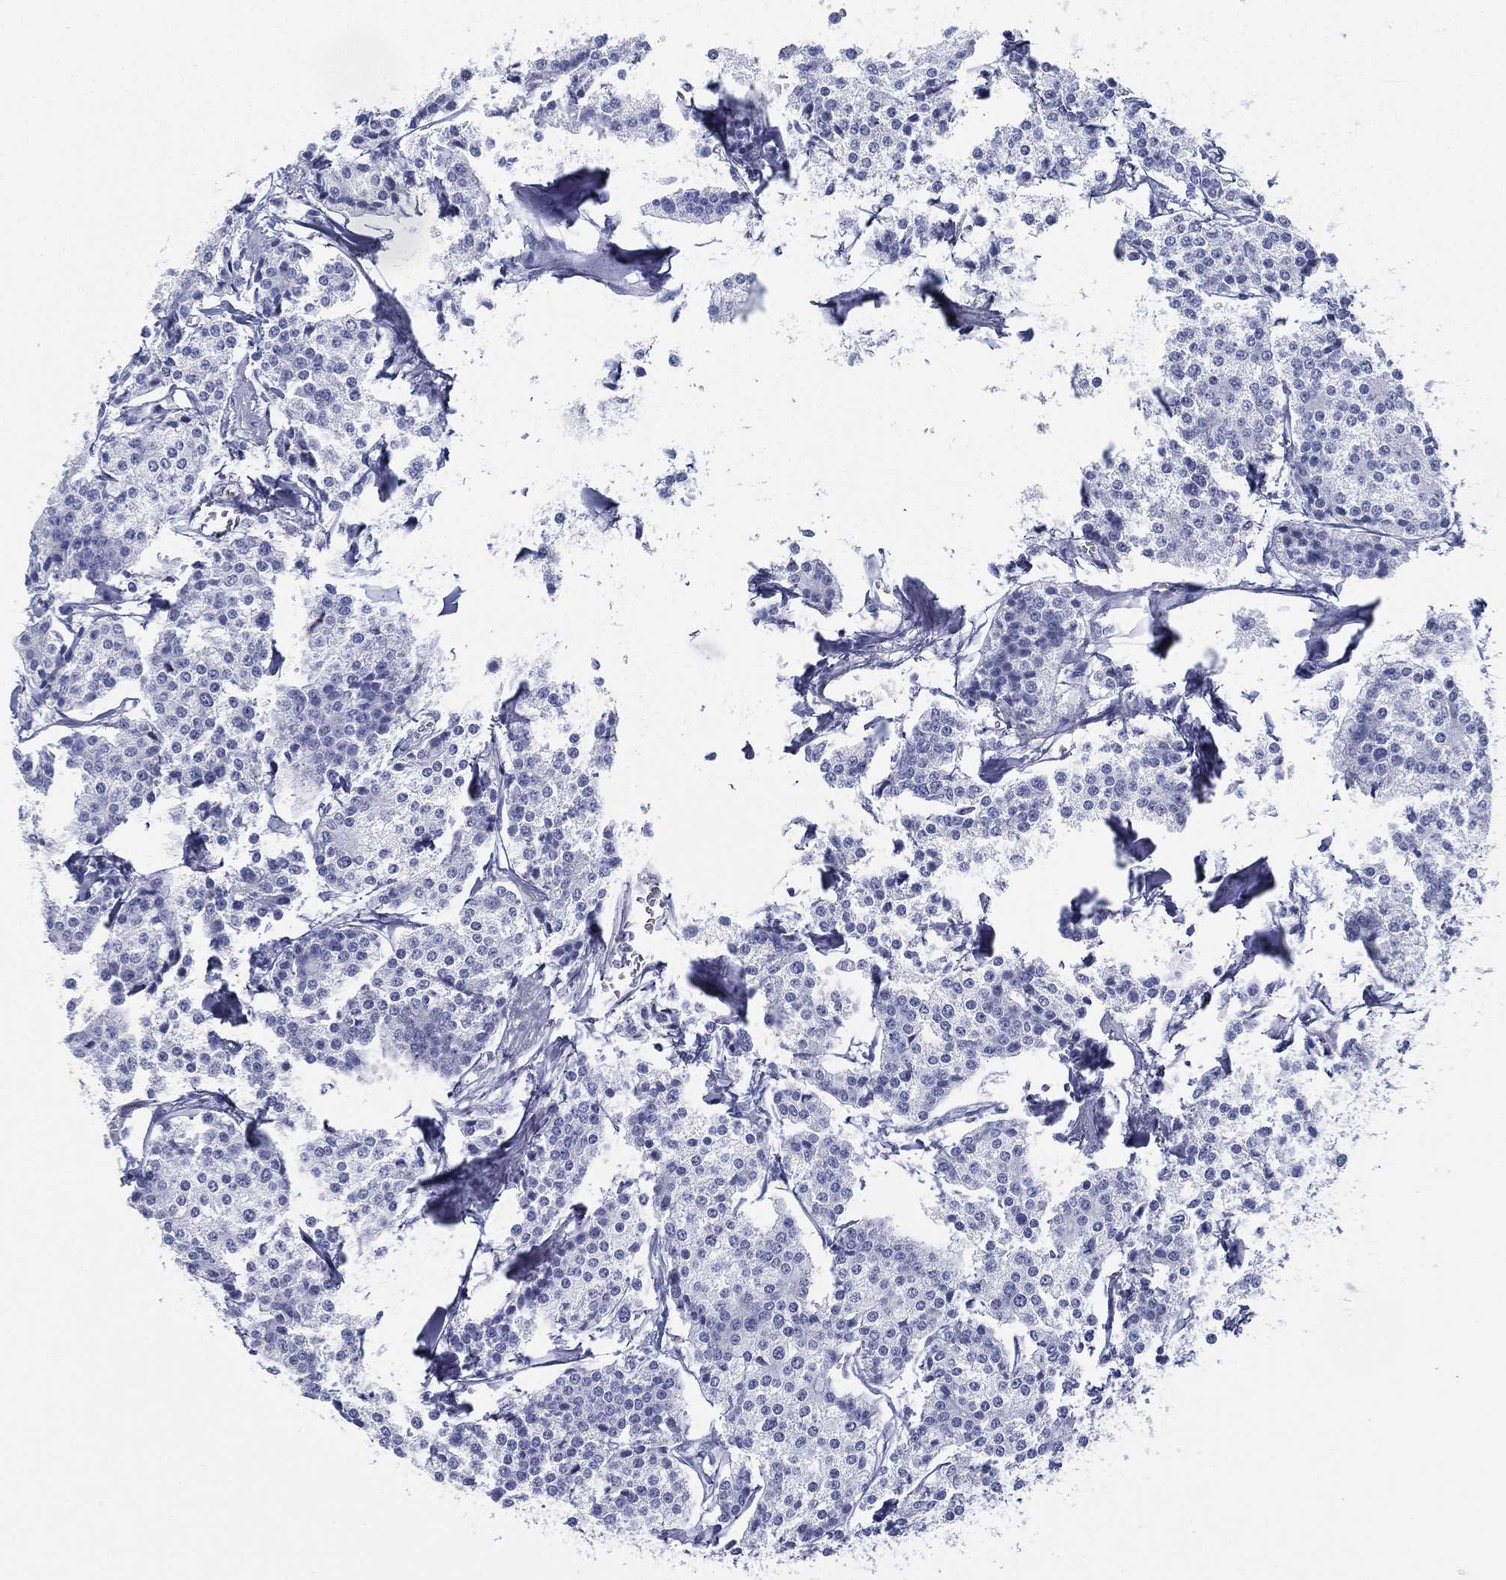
{"staining": {"intensity": "negative", "quantity": "none", "location": "none"}, "tissue": "carcinoid", "cell_type": "Tumor cells", "image_type": "cancer", "snomed": [{"axis": "morphology", "description": "Carcinoid, malignant, NOS"}, {"axis": "topography", "description": "Small intestine"}], "caption": "An immunohistochemistry micrograph of carcinoid is shown. There is no staining in tumor cells of carcinoid.", "gene": "RSPH4A", "patient": {"sex": "female", "age": 65}}